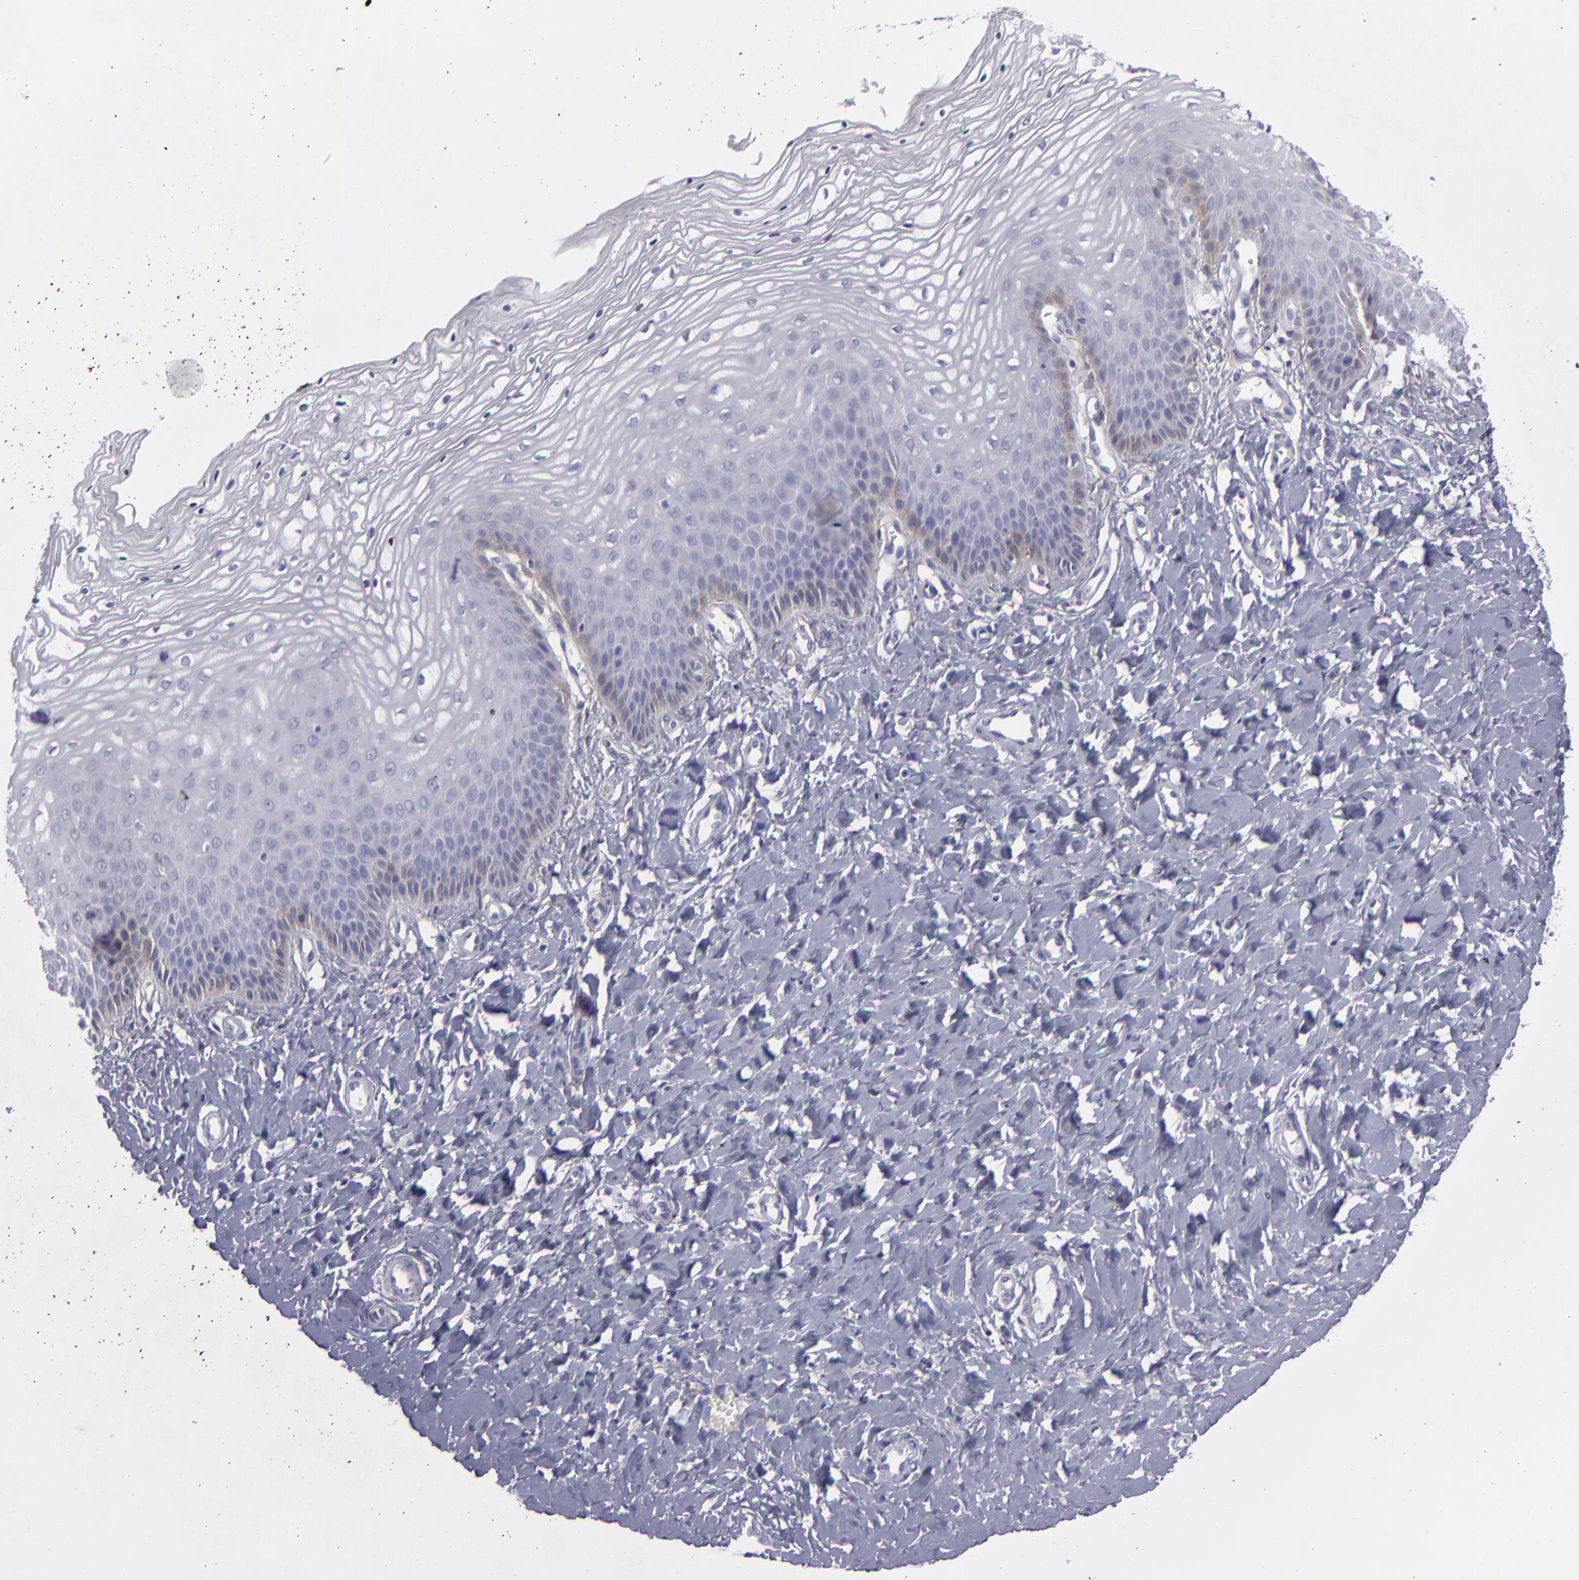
{"staining": {"intensity": "negative", "quantity": "none", "location": "none"}, "tissue": "vagina", "cell_type": "Squamous epithelial cells", "image_type": "normal", "snomed": [{"axis": "morphology", "description": "Normal tissue, NOS"}, {"axis": "topography", "description": "Vagina"}], "caption": "A micrograph of human vagina is negative for staining in squamous epithelial cells.", "gene": "ANPEP", "patient": {"sex": "female", "age": 68}}